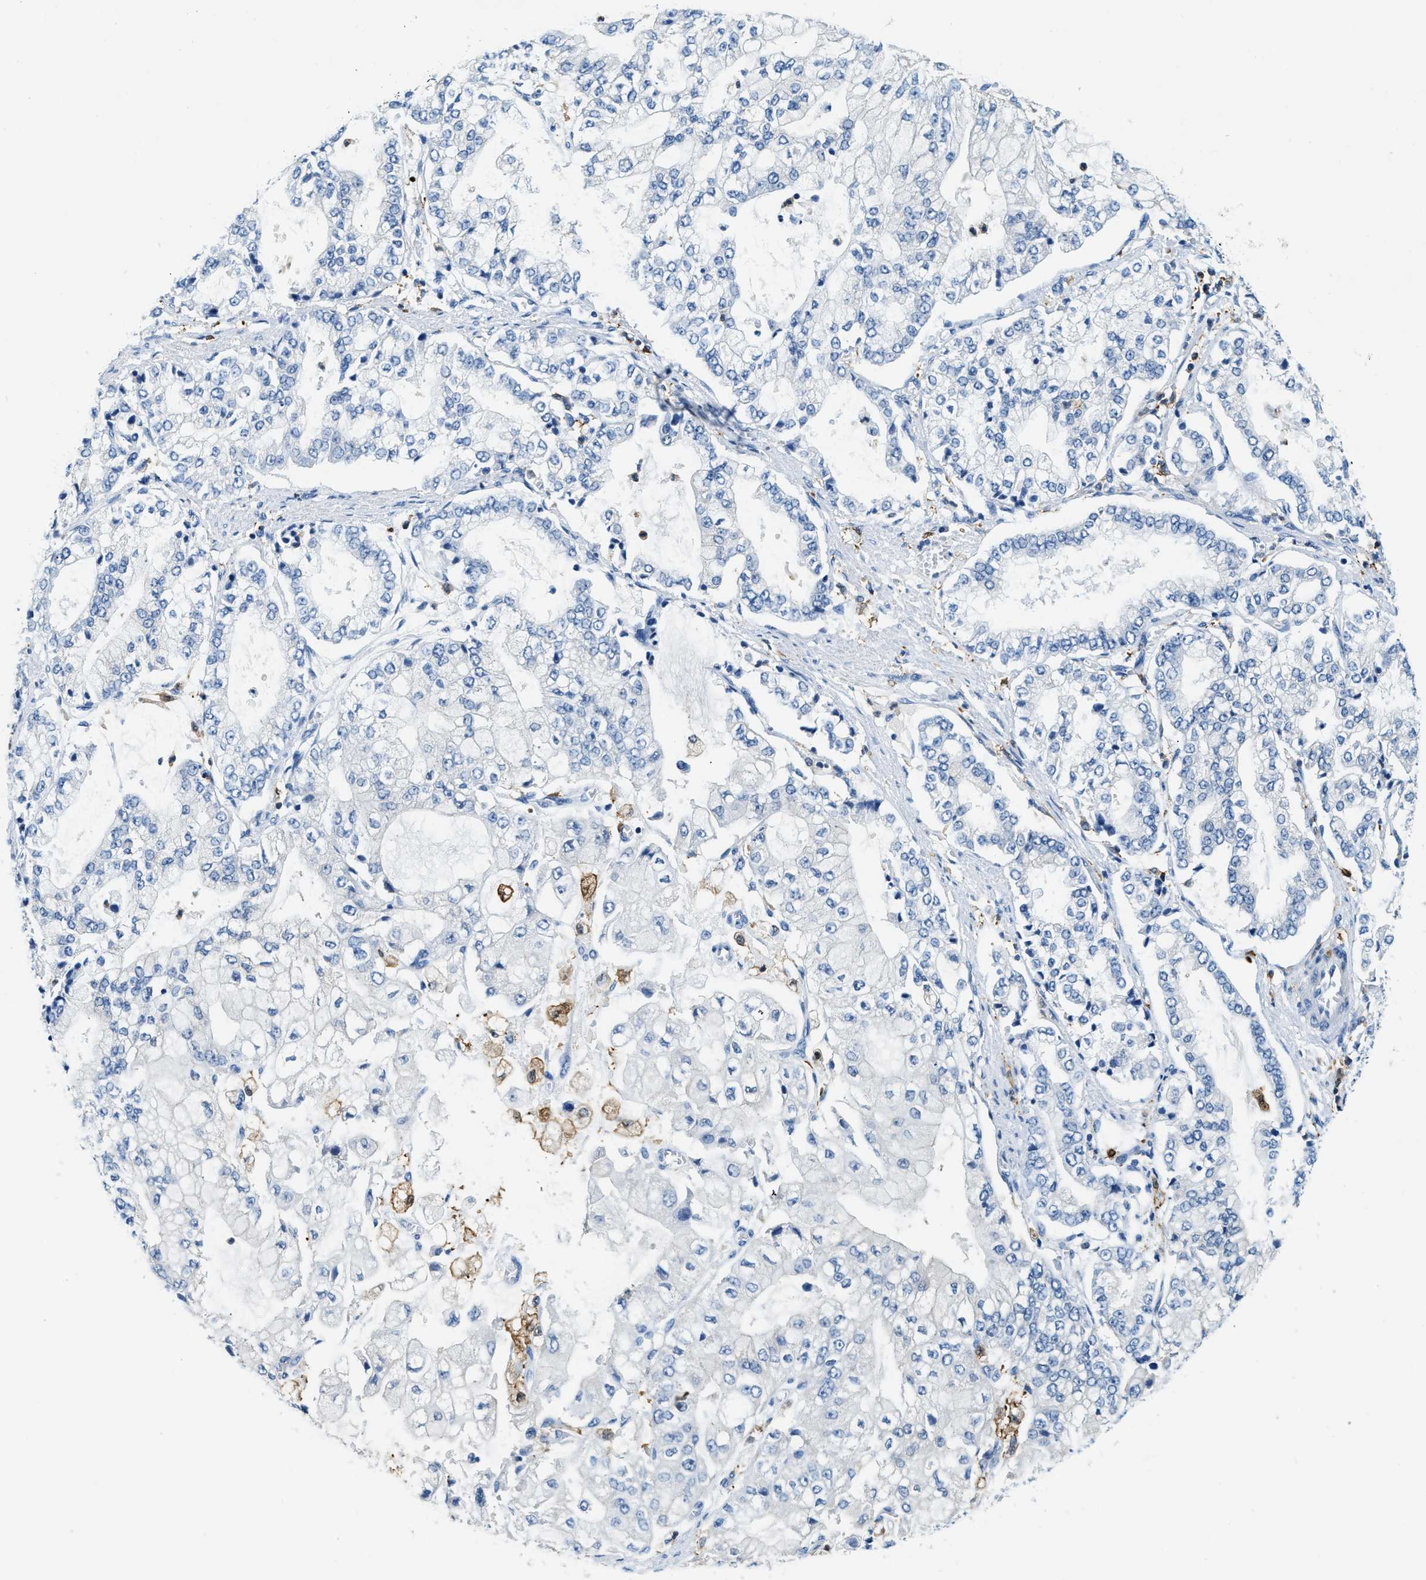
{"staining": {"intensity": "negative", "quantity": "none", "location": "none"}, "tissue": "stomach cancer", "cell_type": "Tumor cells", "image_type": "cancer", "snomed": [{"axis": "morphology", "description": "Adenocarcinoma, NOS"}, {"axis": "topography", "description": "Stomach"}], "caption": "This is an immunohistochemistry image of human stomach cancer (adenocarcinoma). There is no positivity in tumor cells.", "gene": "CAPG", "patient": {"sex": "male", "age": 76}}